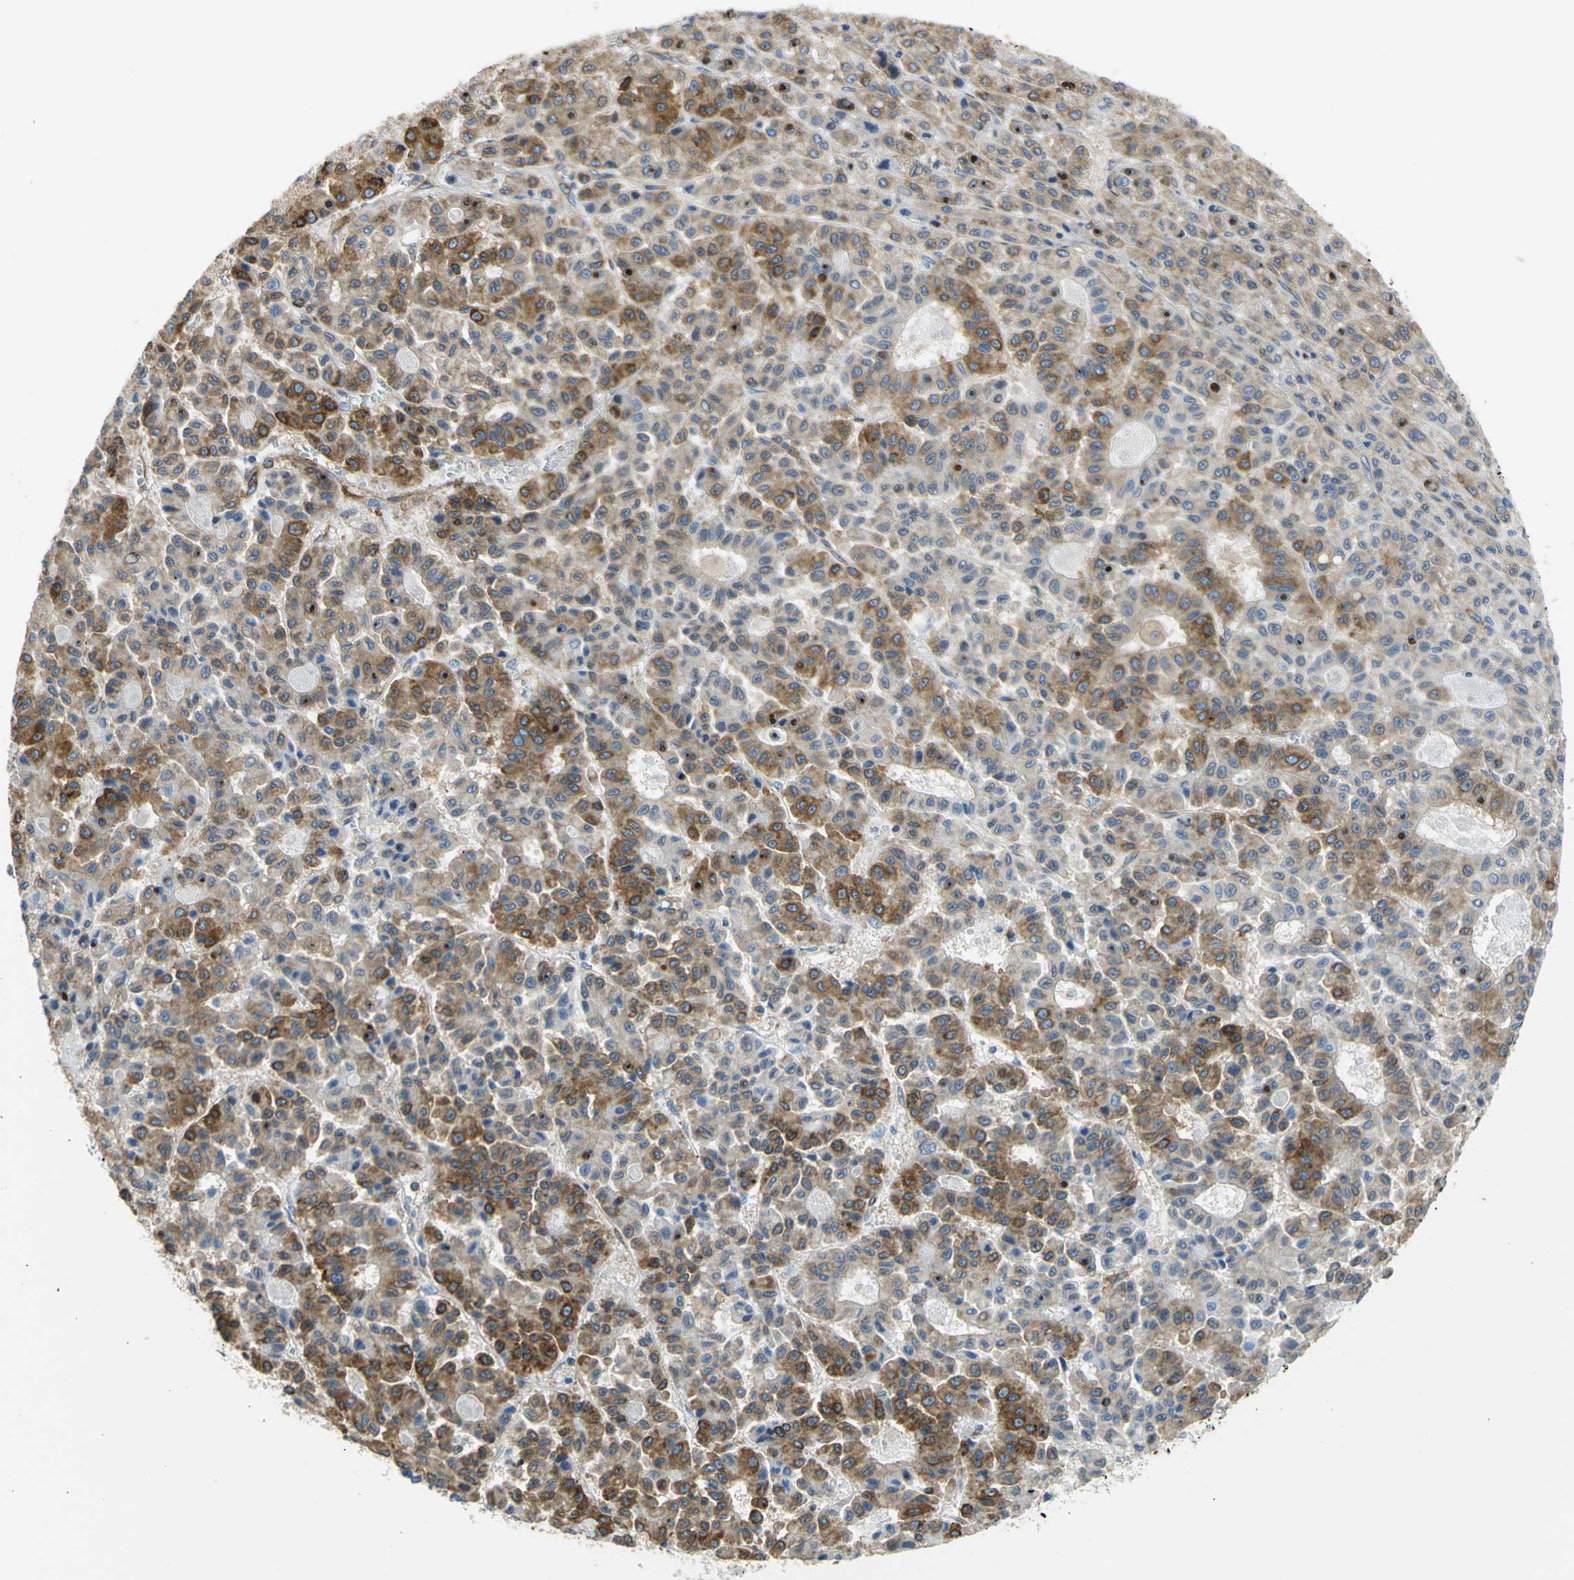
{"staining": {"intensity": "moderate", "quantity": ">75%", "location": "cytoplasmic/membranous,nuclear"}, "tissue": "liver cancer", "cell_type": "Tumor cells", "image_type": "cancer", "snomed": [{"axis": "morphology", "description": "Carcinoma, Hepatocellular, NOS"}, {"axis": "topography", "description": "Liver"}], "caption": "A medium amount of moderate cytoplasmic/membranous and nuclear positivity is identified in about >75% of tumor cells in liver cancer tissue.", "gene": "YBX1", "patient": {"sex": "male", "age": 70}}